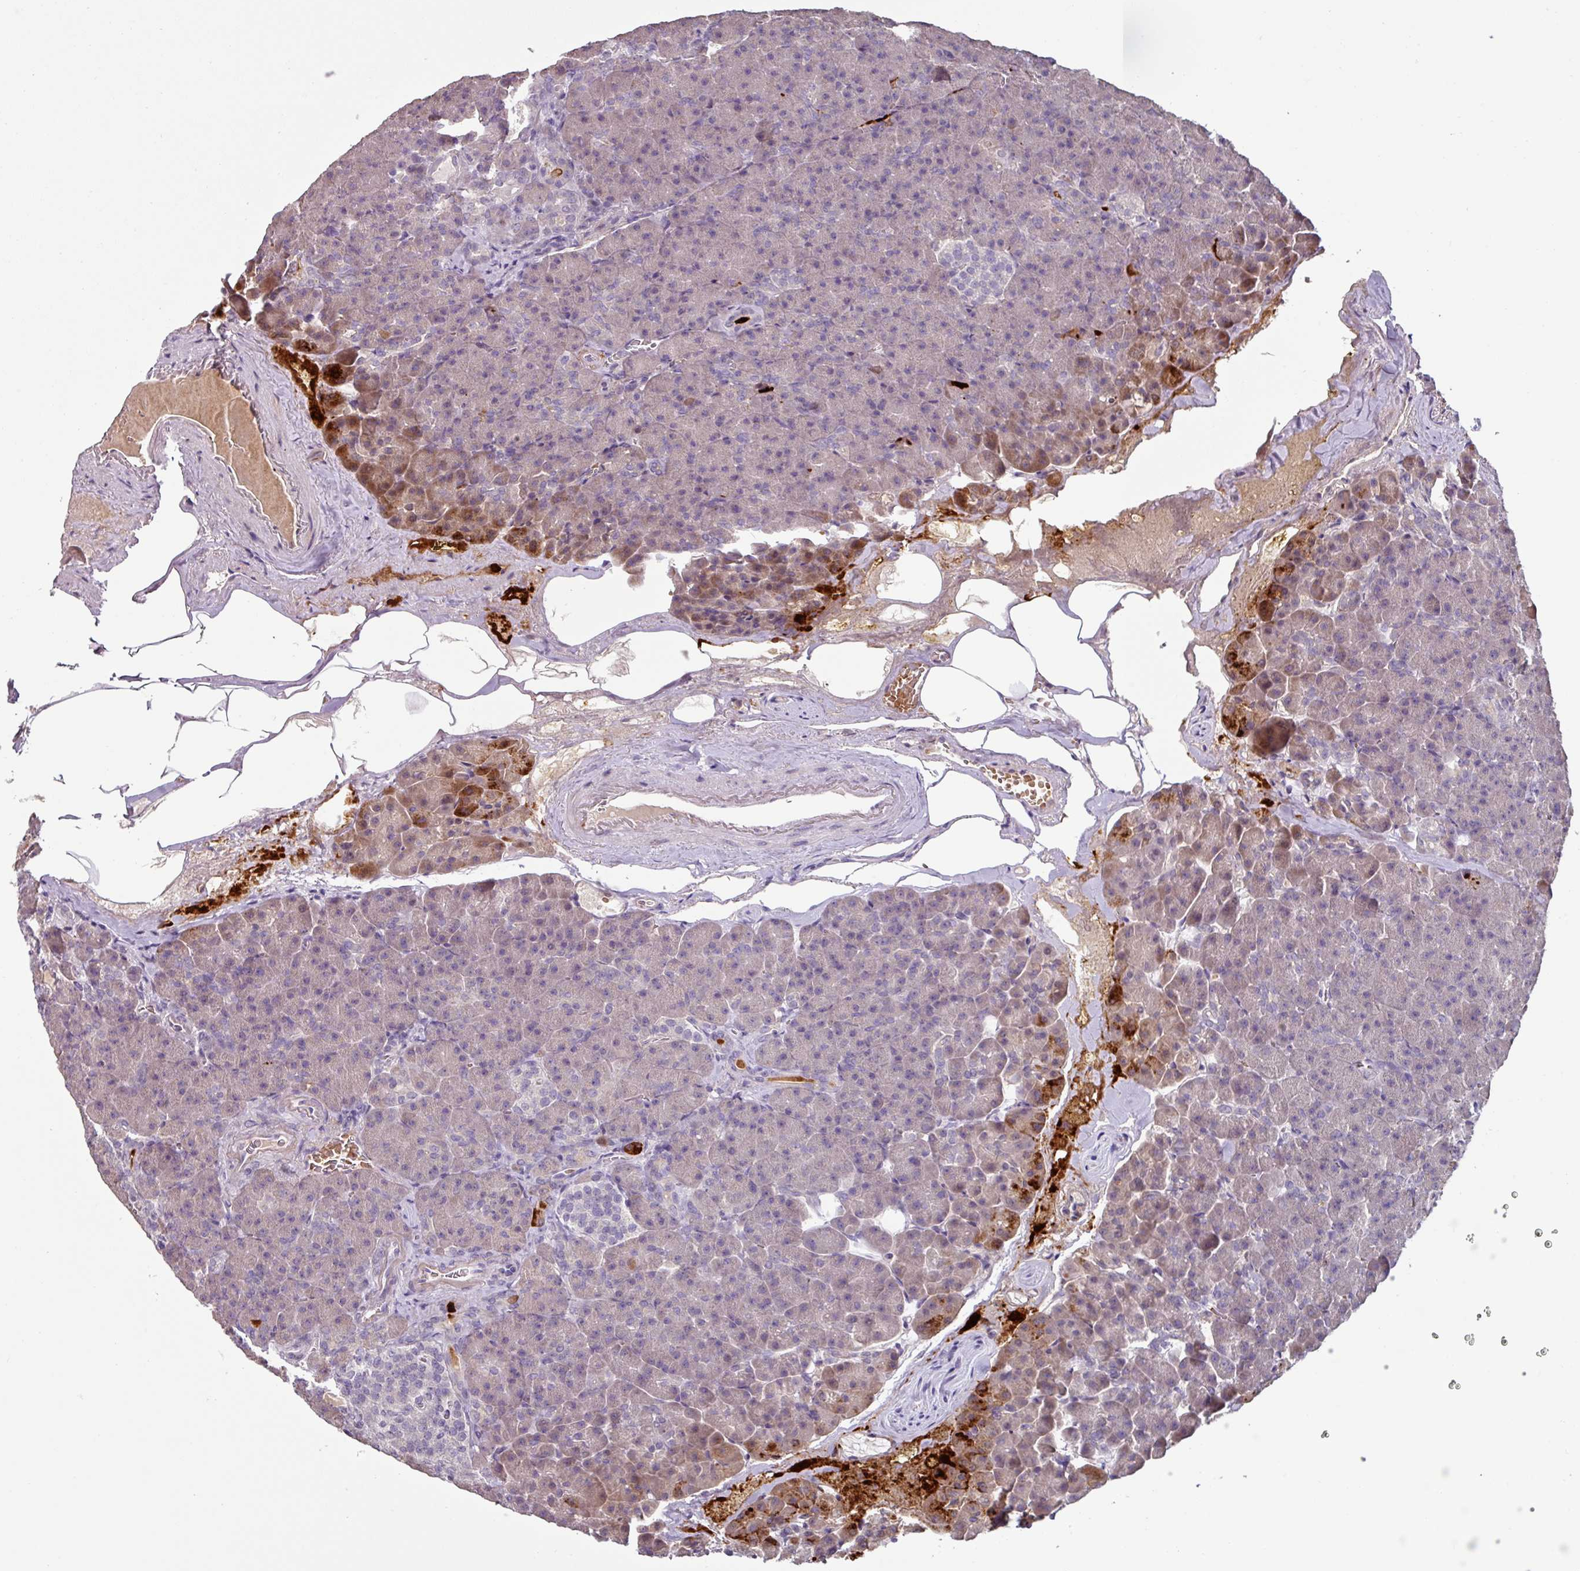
{"staining": {"intensity": "moderate", "quantity": "<25%", "location": "cytoplasmic/membranous"}, "tissue": "pancreas", "cell_type": "Exocrine glandular cells", "image_type": "normal", "snomed": [{"axis": "morphology", "description": "Normal tissue, NOS"}, {"axis": "topography", "description": "Pancreas"}], "caption": "Immunohistochemical staining of unremarkable human pancreas demonstrates <25% levels of moderate cytoplasmic/membranous protein expression in approximately <25% of exocrine glandular cells. The staining was performed using DAB (3,3'-diaminobenzidine), with brown indicating positive protein expression. Nuclei are stained blue with hematoxylin.", "gene": "SLC5A10", "patient": {"sex": "female", "age": 74}}